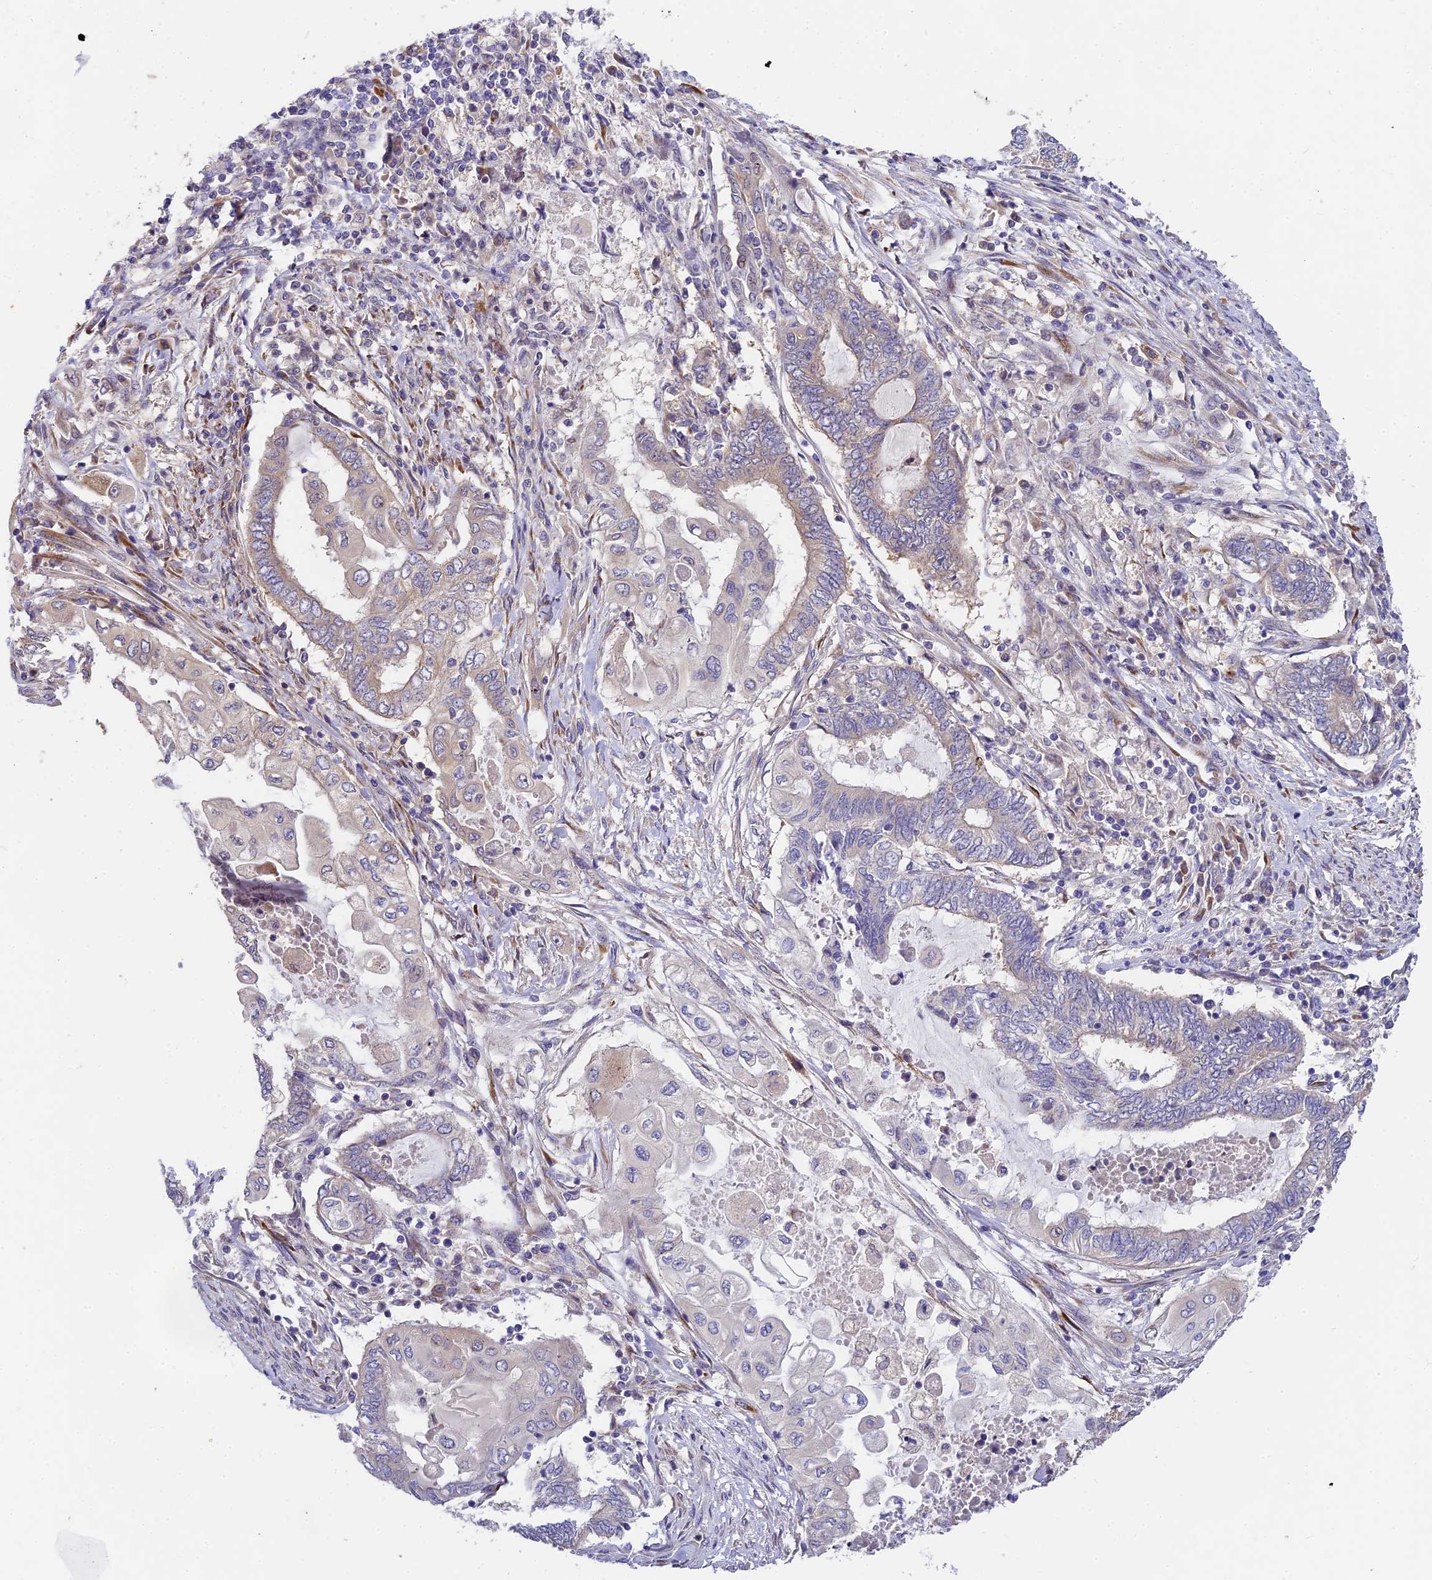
{"staining": {"intensity": "weak", "quantity": "<25%", "location": "cytoplasmic/membranous"}, "tissue": "endometrial cancer", "cell_type": "Tumor cells", "image_type": "cancer", "snomed": [{"axis": "morphology", "description": "Adenocarcinoma, NOS"}, {"axis": "topography", "description": "Uterus"}, {"axis": "topography", "description": "Endometrium"}], "caption": "Tumor cells are negative for brown protein staining in adenocarcinoma (endometrial).", "gene": "BSCL2", "patient": {"sex": "female", "age": 70}}